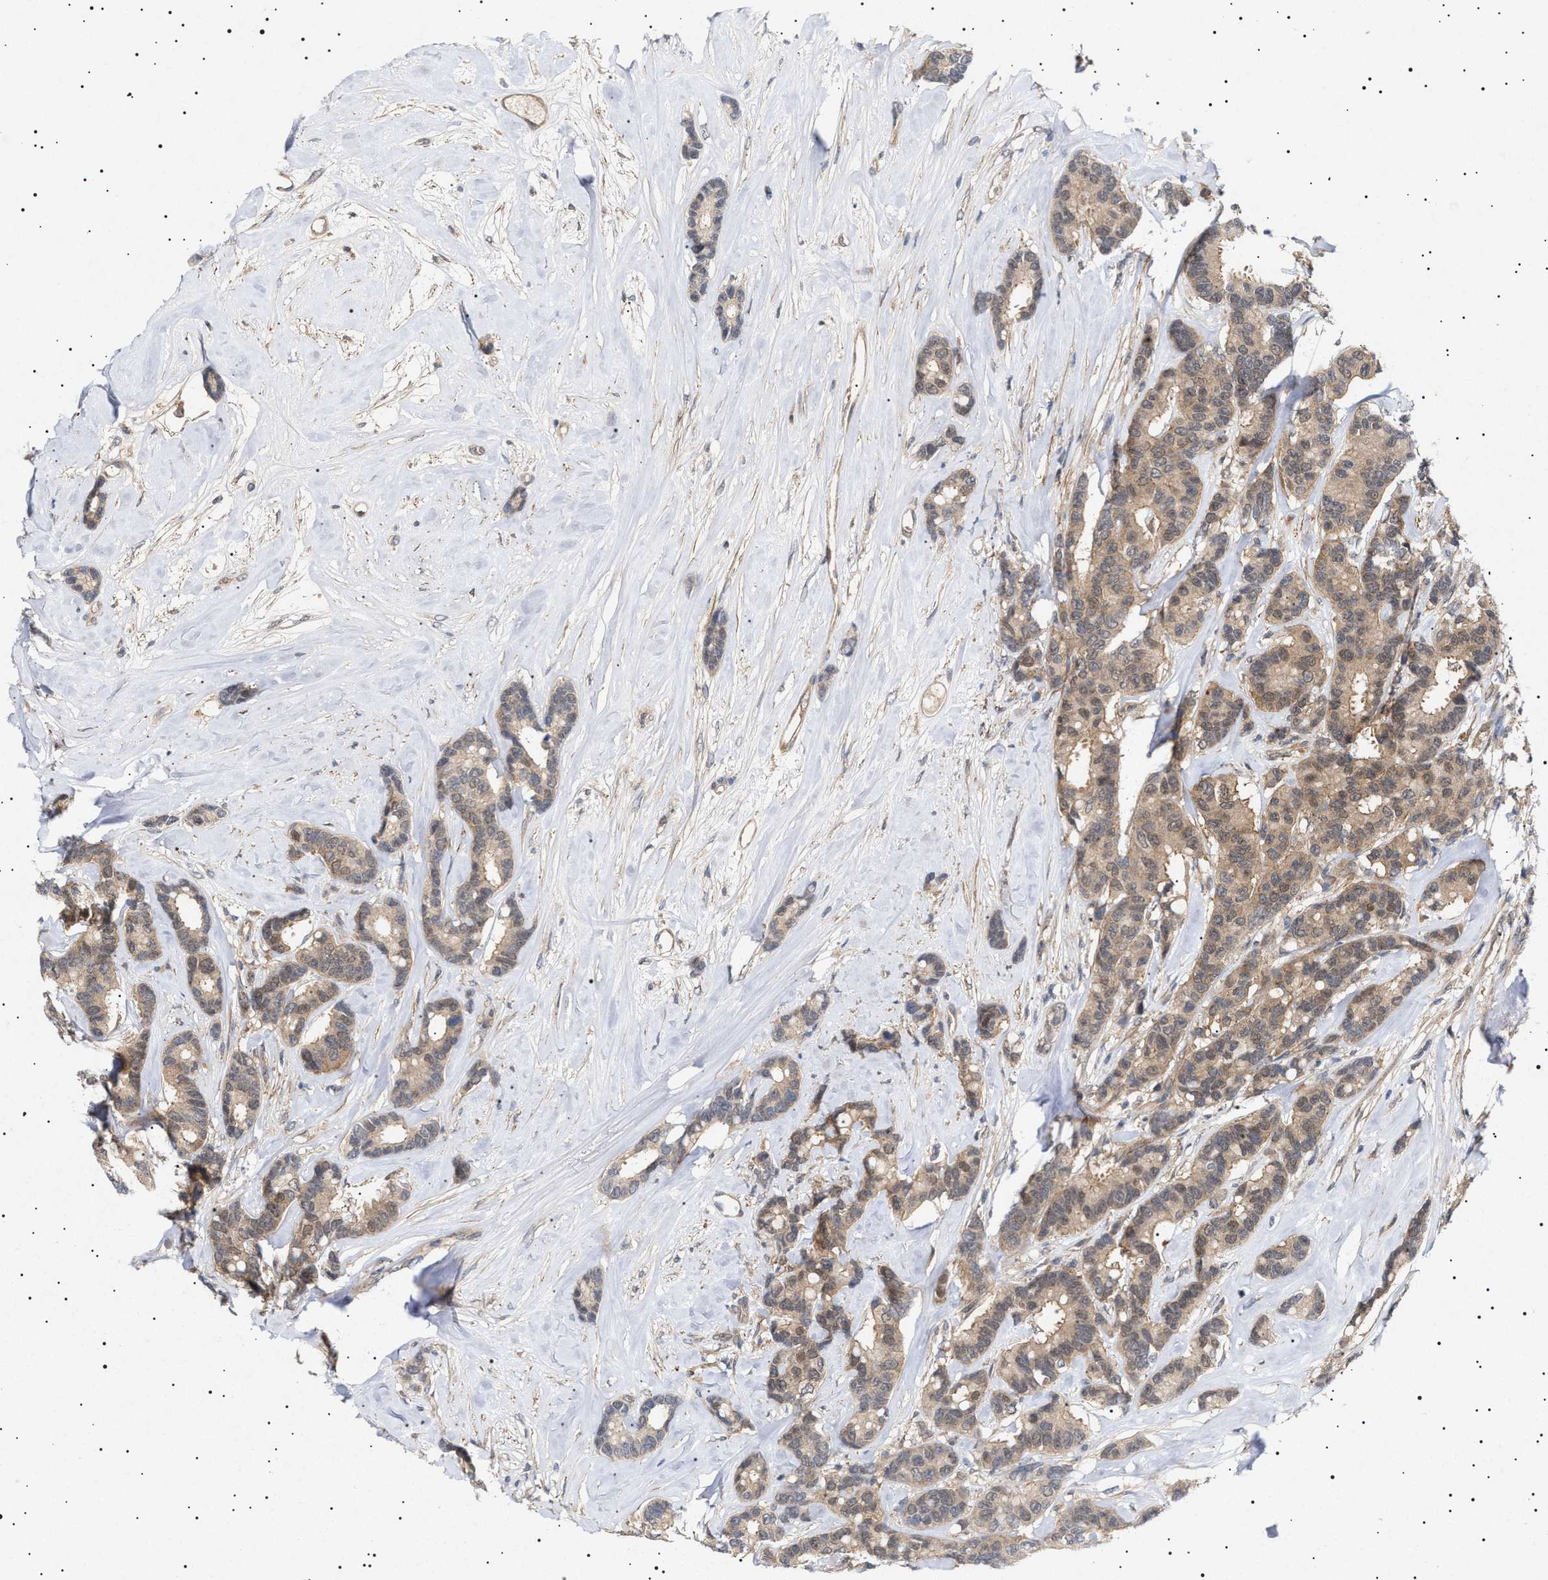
{"staining": {"intensity": "weak", "quantity": ">75%", "location": "cytoplasmic/membranous"}, "tissue": "breast cancer", "cell_type": "Tumor cells", "image_type": "cancer", "snomed": [{"axis": "morphology", "description": "Duct carcinoma"}, {"axis": "topography", "description": "Breast"}], "caption": "Protein expression by immunohistochemistry shows weak cytoplasmic/membranous staining in about >75% of tumor cells in breast cancer (intraductal carcinoma).", "gene": "NPLOC4", "patient": {"sex": "female", "age": 87}}